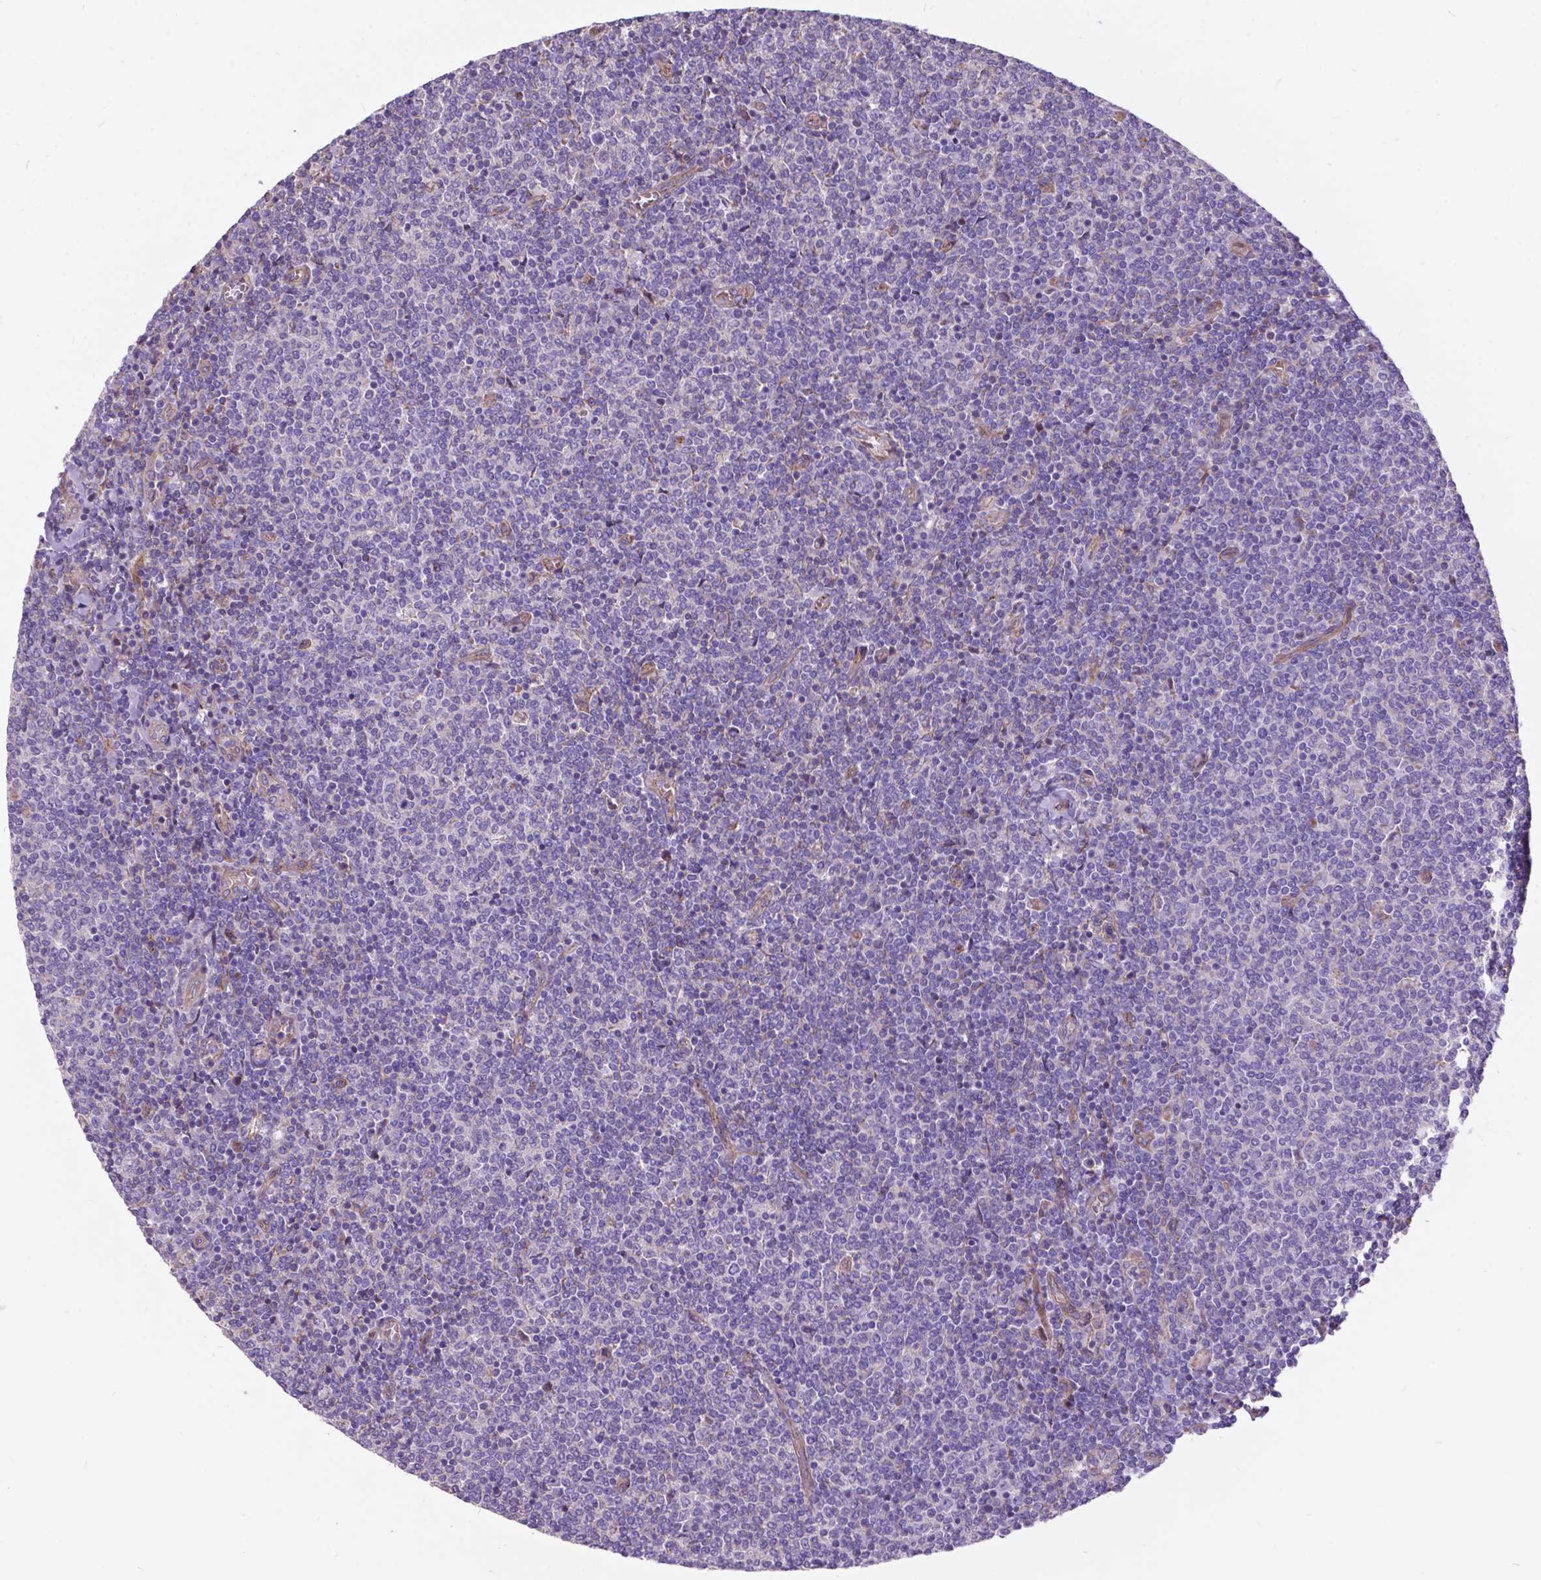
{"staining": {"intensity": "negative", "quantity": "none", "location": "none"}, "tissue": "lymphoma", "cell_type": "Tumor cells", "image_type": "cancer", "snomed": [{"axis": "morphology", "description": "Malignant lymphoma, non-Hodgkin's type, Low grade"}, {"axis": "topography", "description": "Lymph node"}], "caption": "DAB (3,3'-diaminobenzidine) immunohistochemical staining of human low-grade malignant lymphoma, non-Hodgkin's type exhibits no significant expression in tumor cells.", "gene": "FLT4", "patient": {"sex": "male", "age": 52}}